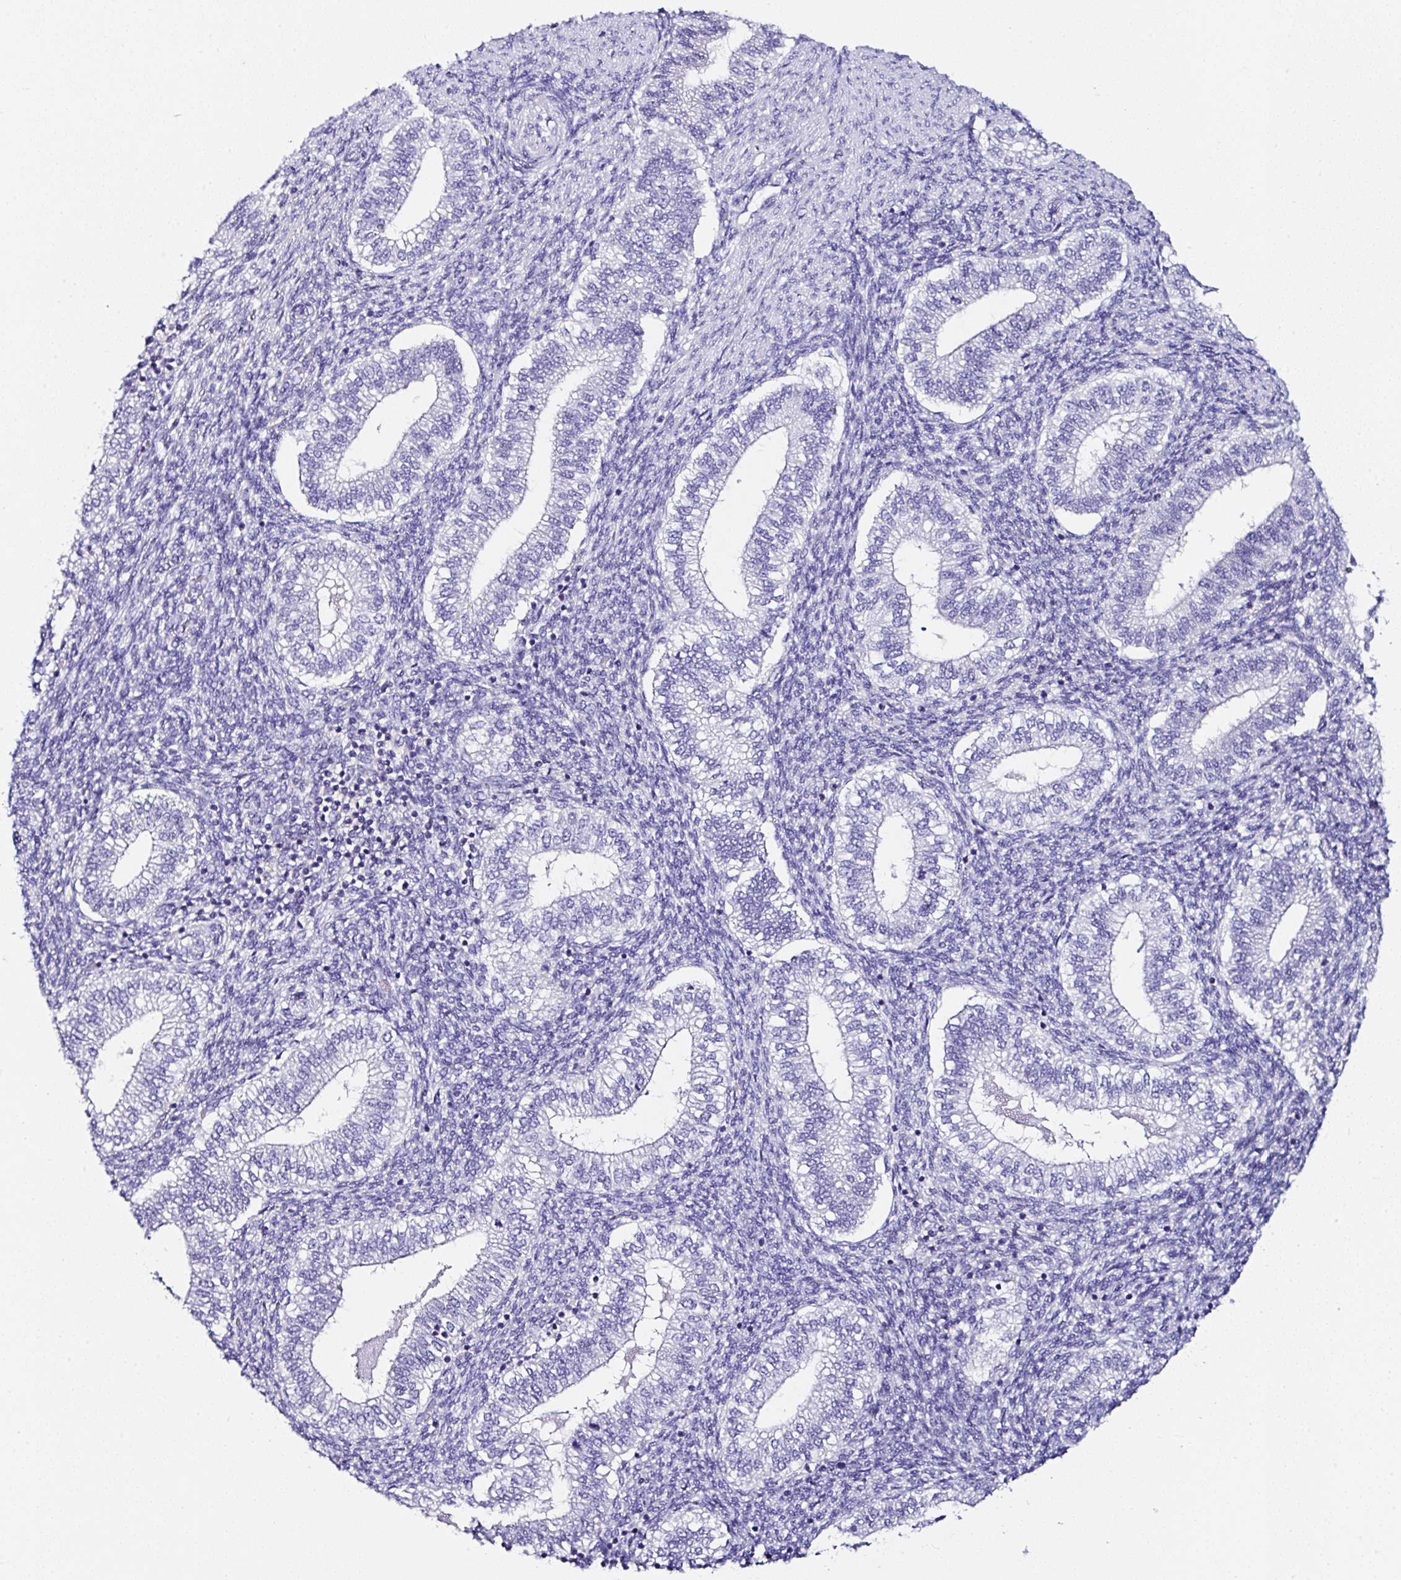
{"staining": {"intensity": "negative", "quantity": "none", "location": "none"}, "tissue": "endometrium", "cell_type": "Cells in endometrial stroma", "image_type": "normal", "snomed": [{"axis": "morphology", "description": "Normal tissue, NOS"}, {"axis": "topography", "description": "Endometrium"}], "caption": "IHC of benign human endometrium exhibits no expression in cells in endometrial stroma.", "gene": "UGT3A1", "patient": {"sex": "female", "age": 25}}